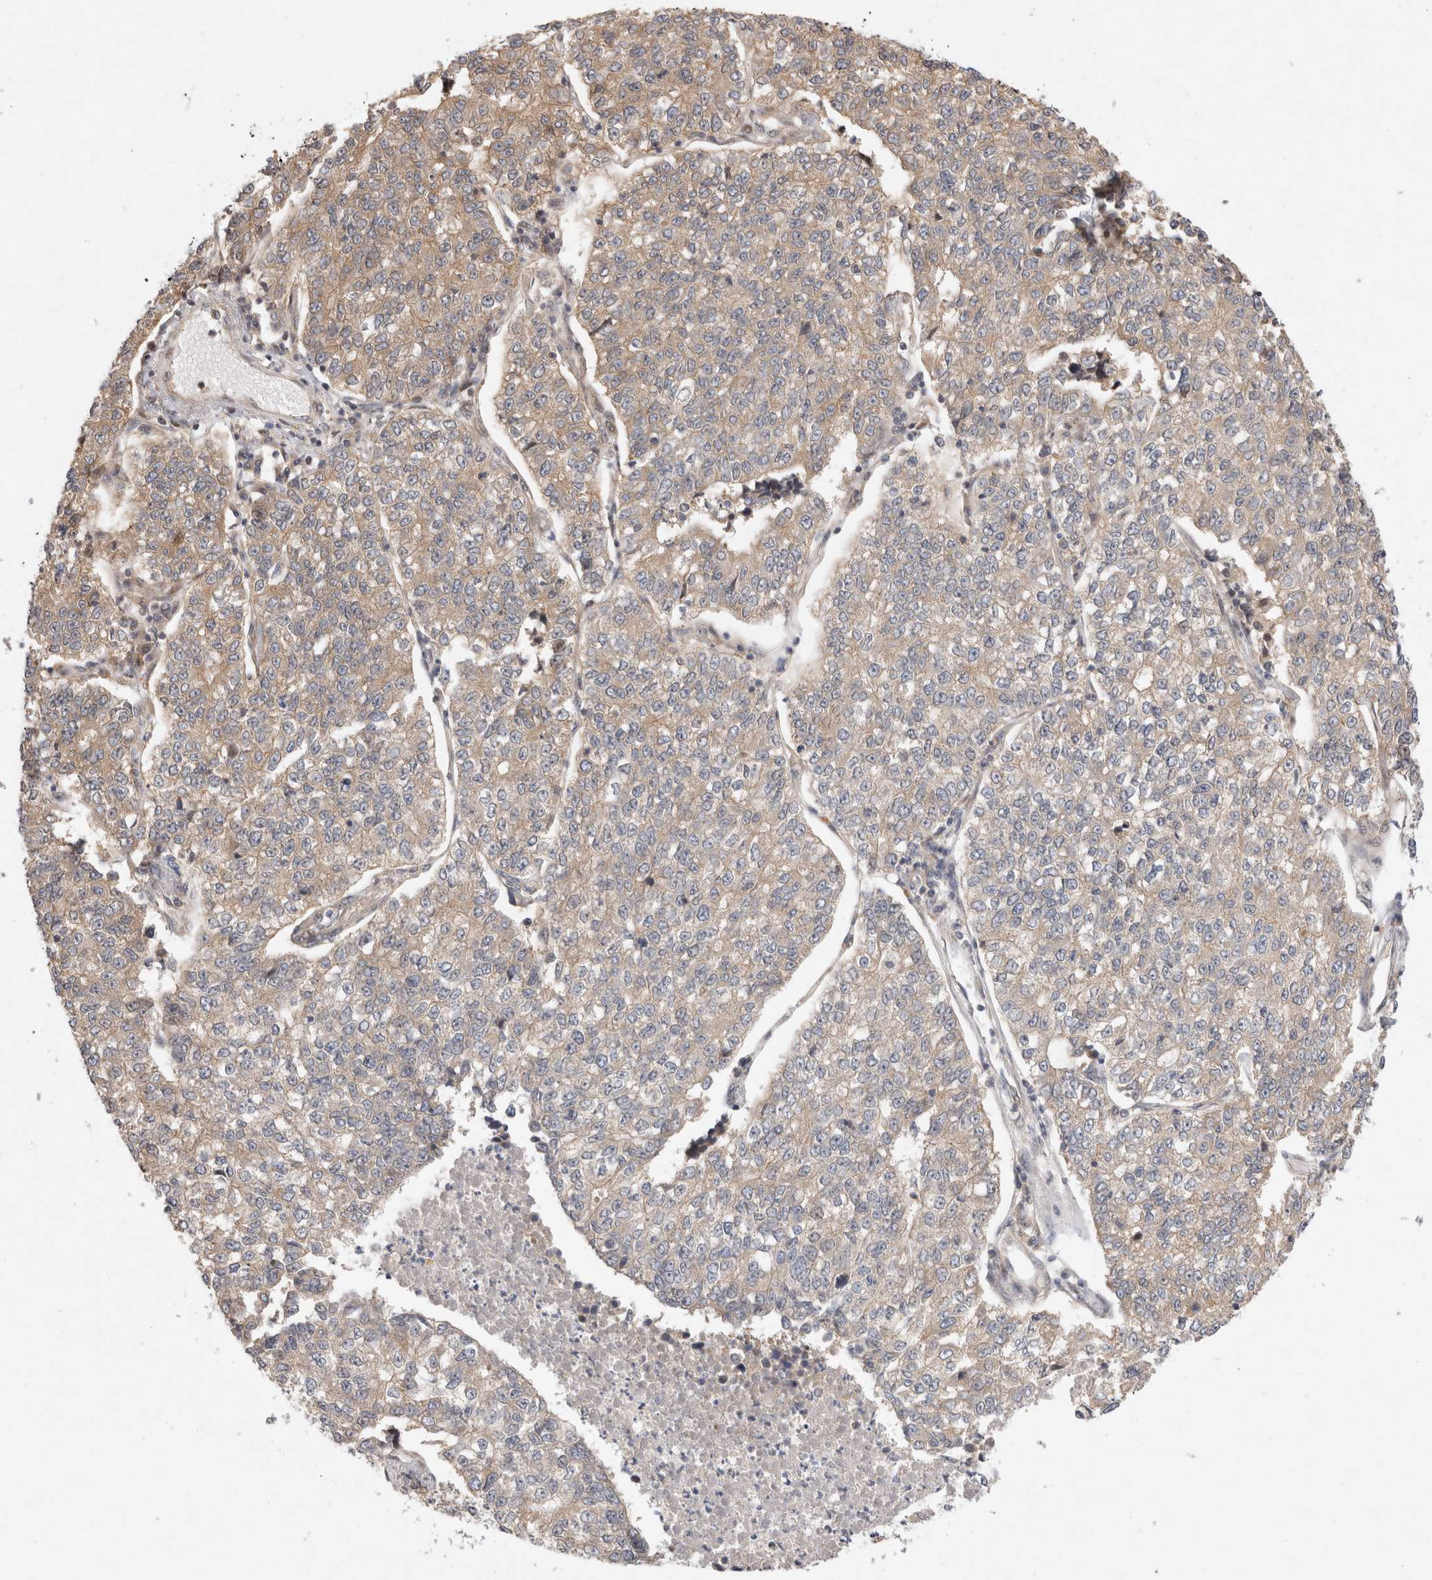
{"staining": {"intensity": "weak", "quantity": "25%-75%", "location": "cytoplasmic/membranous"}, "tissue": "lung cancer", "cell_type": "Tumor cells", "image_type": "cancer", "snomed": [{"axis": "morphology", "description": "Adenocarcinoma, NOS"}, {"axis": "topography", "description": "Lung"}], "caption": "Lung cancer (adenocarcinoma) tissue reveals weak cytoplasmic/membranous staining in approximately 25%-75% of tumor cells The staining was performed using DAB to visualize the protein expression in brown, while the nuclei were stained in blue with hematoxylin (Magnification: 20x).", "gene": "HTT", "patient": {"sex": "male", "age": 49}}